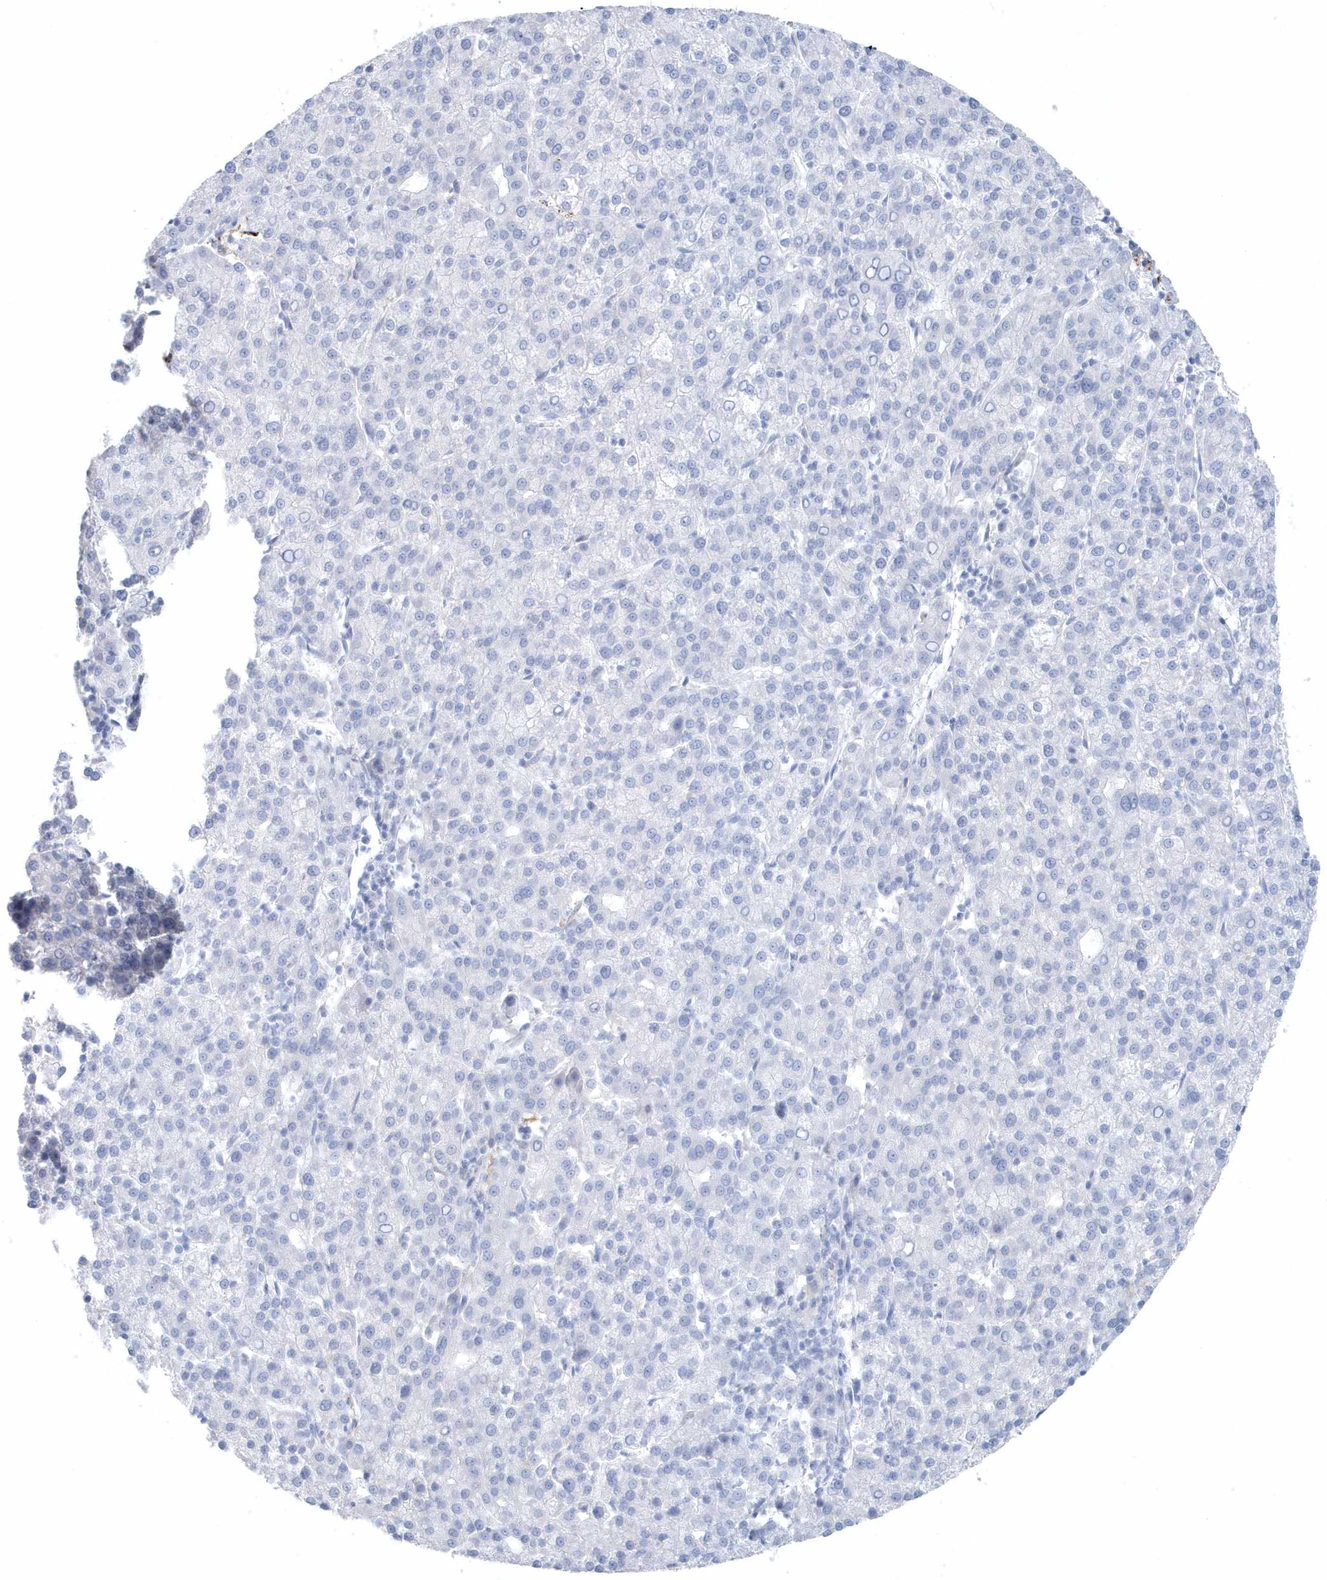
{"staining": {"intensity": "negative", "quantity": "none", "location": "none"}, "tissue": "liver cancer", "cell_type": "Tumor cells", "image_type": "cancer", "snomed": [{"axis": "morphology", "description": "Carcinoma, Hepatocellular, NOS"}, {"axis": "topography", "description": "Liver"}], "caption": "Immunohistochemical staining of human hepatocellular carcinoma (liver) shows no significant staining in tumor cells.", "gene": "FAM98A", "patient": {"sex": "female", "age": 58}}